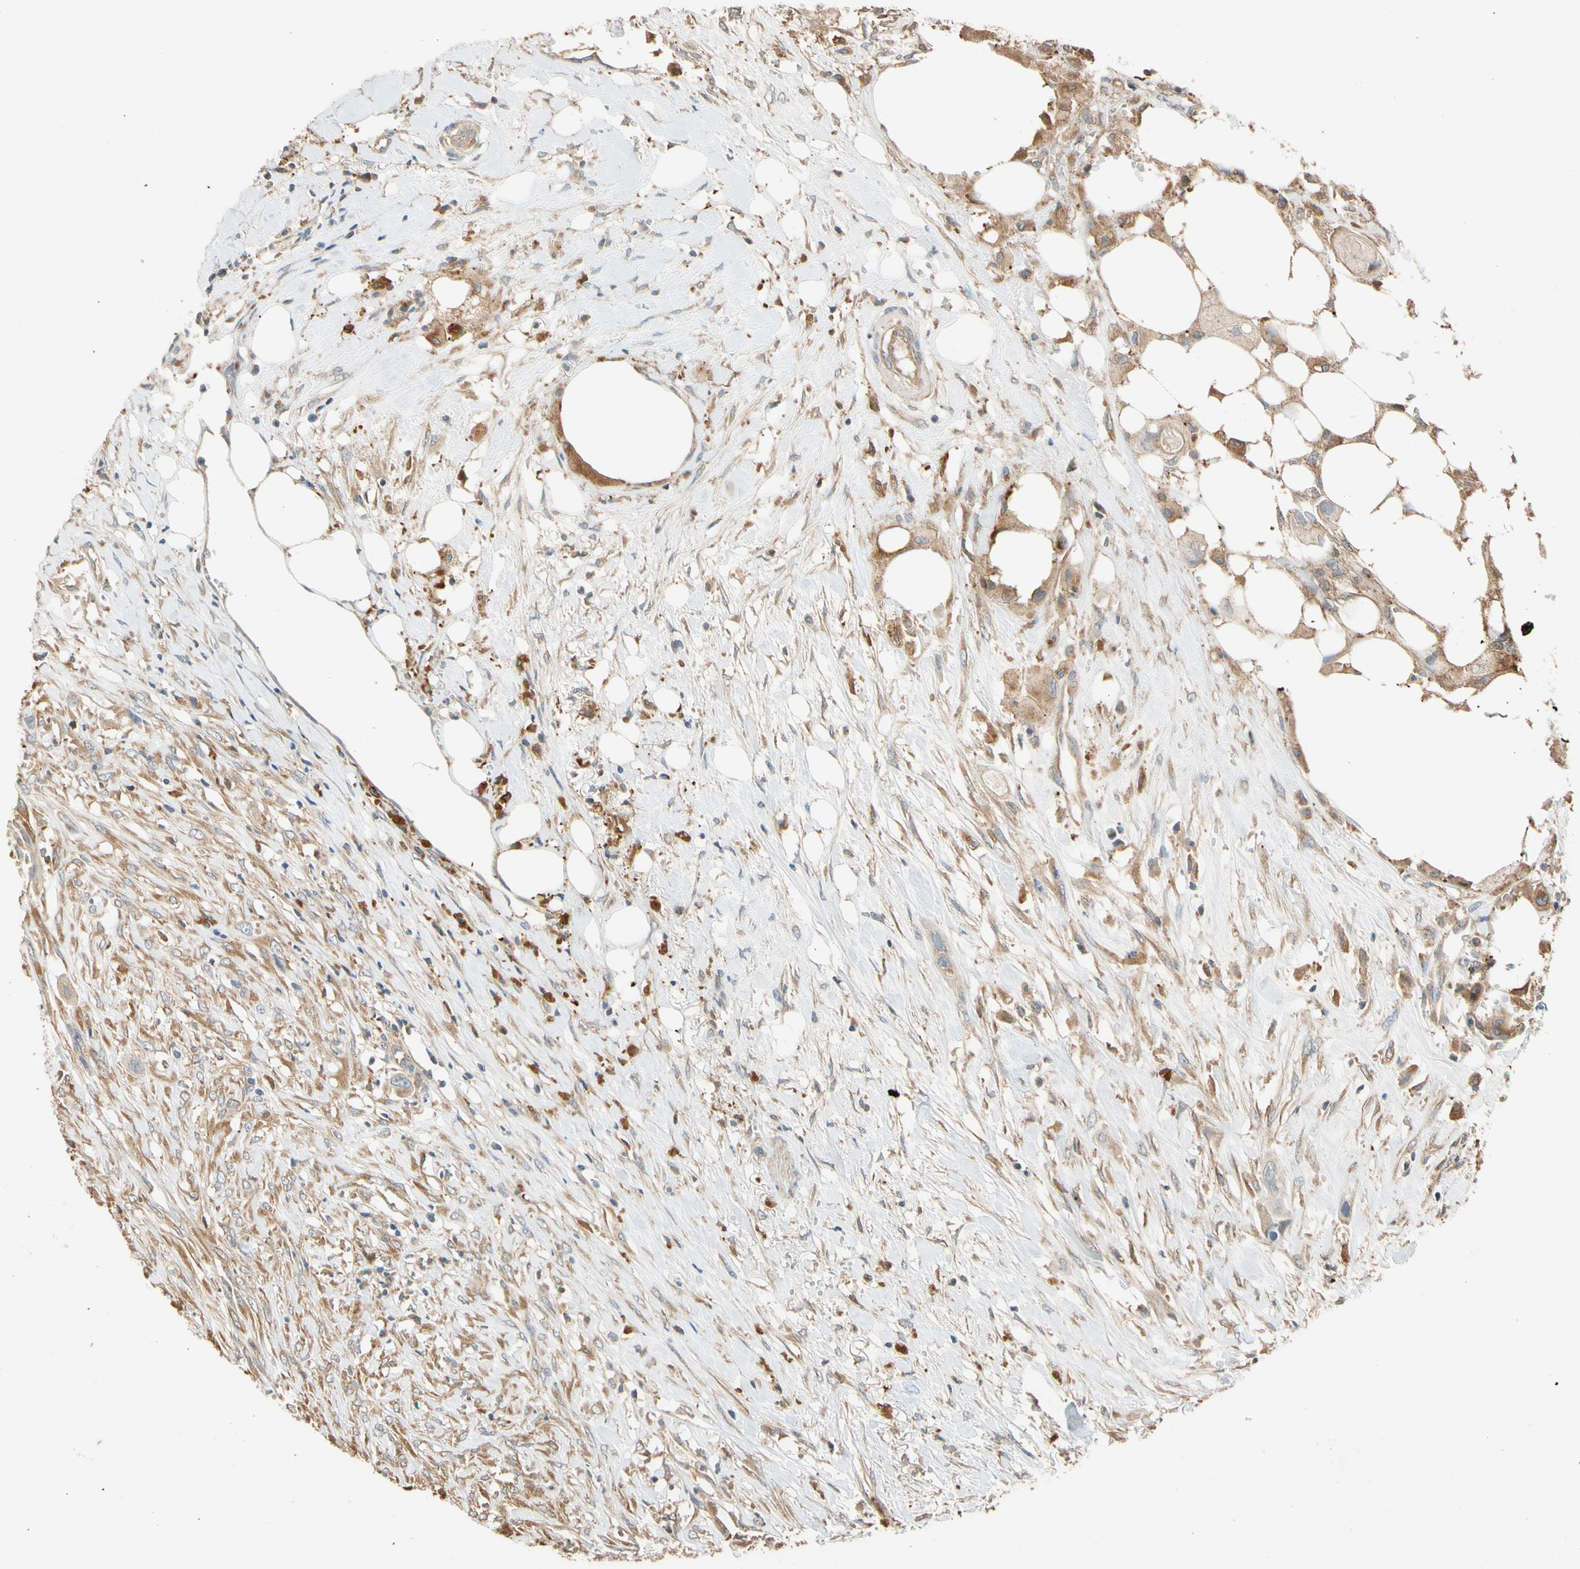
{"staining": {"intensity": "weak", "quantity": ">75%", "location": "cytoplasmic/membranous"}, "tissue": "colorectal cancer", "cell_type": "Tumor cells", "image_type": "cancer", "snomed": [{"axis": "morphology", "description": "Adenocarcinoma, NOS"}, {"axis": "topography", "description": "Colon"}], "caption": "The immunohistochemical stain highlights weak cytoplasmic/membranous staining in tumor cells of colorectal cancer (adenocarcinoma) tissue. Using DAB (3,3'-diaminobenzidine) (brown) and hematoxylin (blue) stains, captured at high magnification using brightfield microscopy.", "gene": "USP46", "patient": {"sex": "female", "age": 57}}